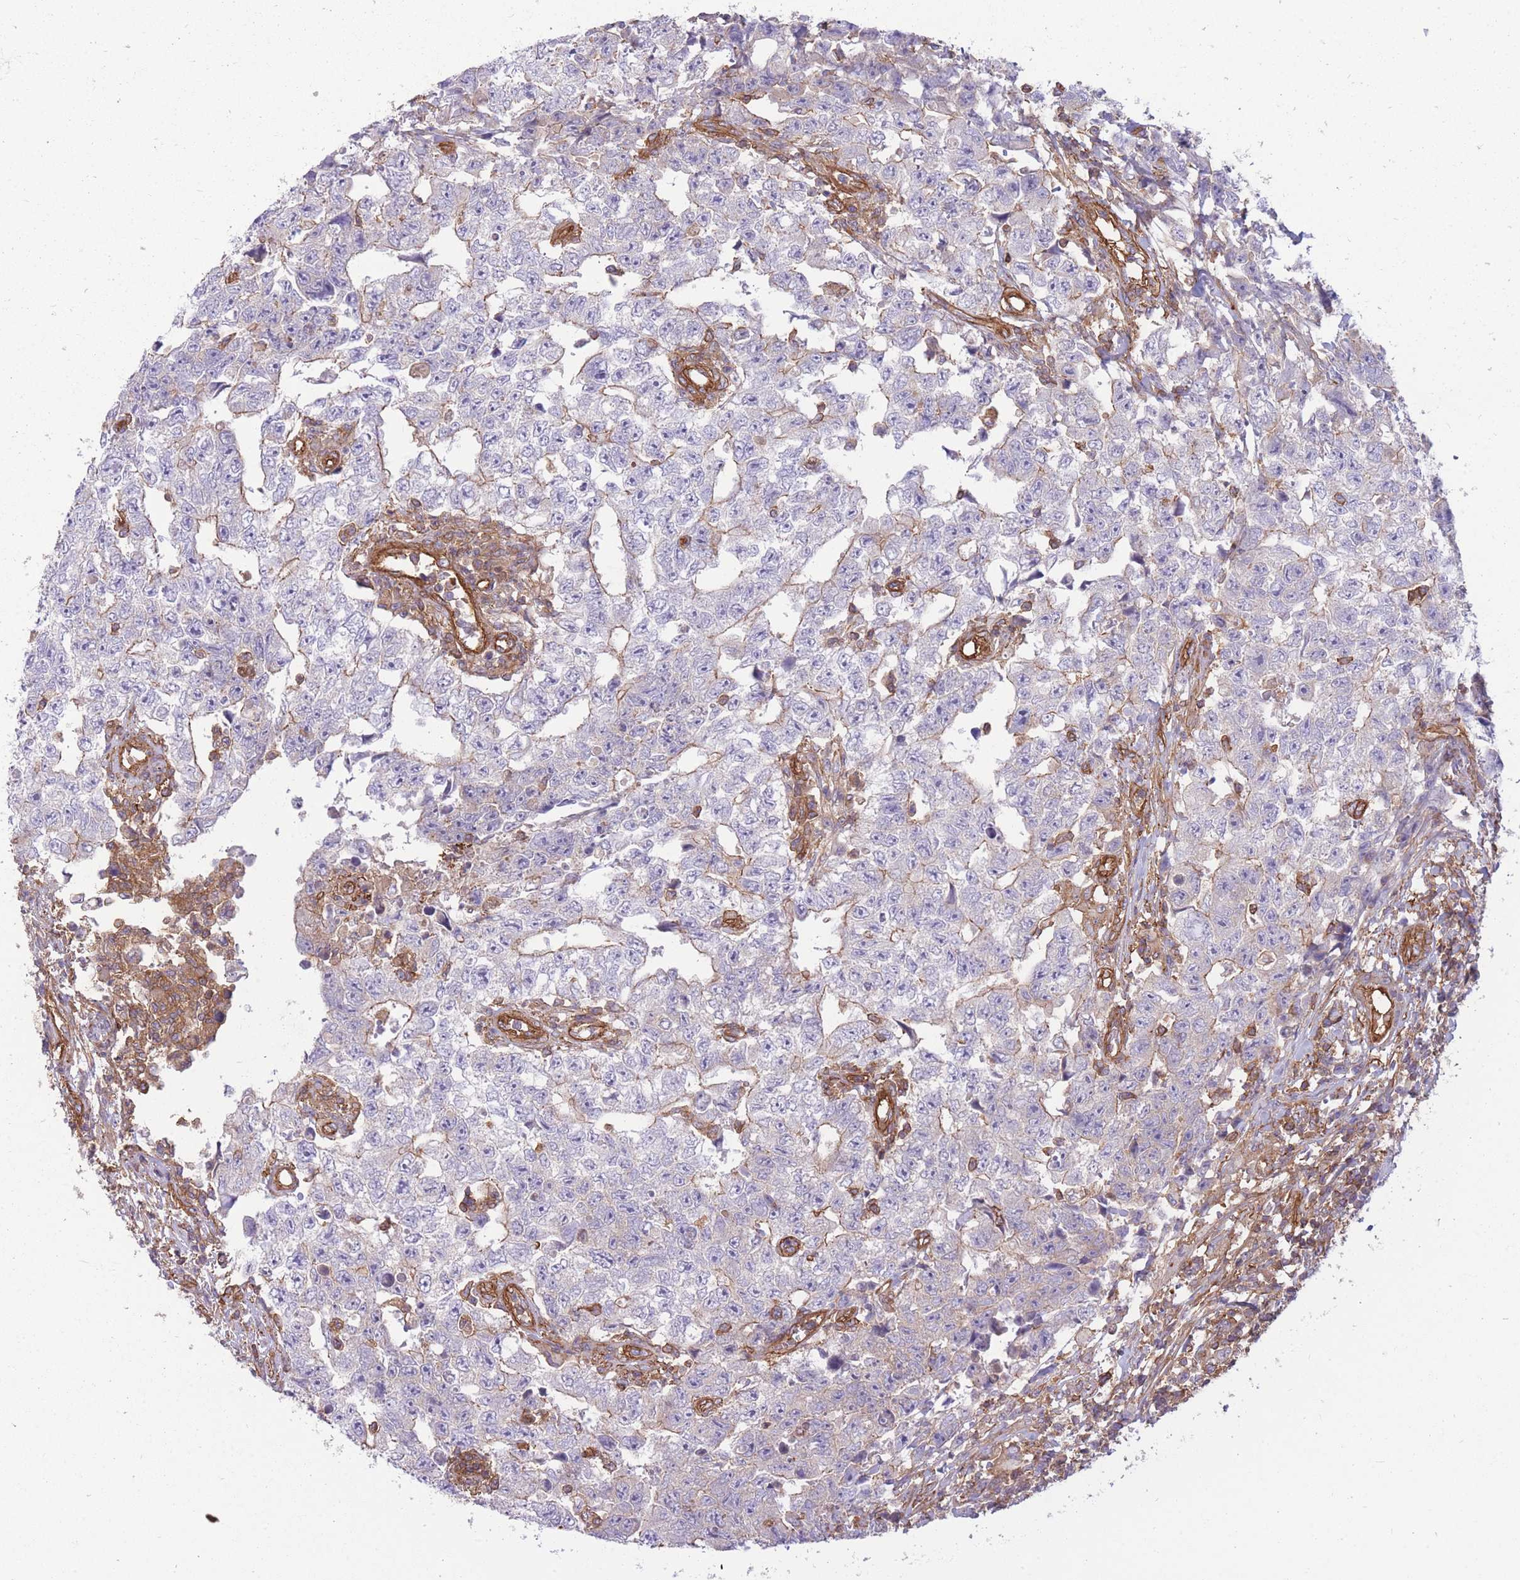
{"staining": {"intensity": "moderate", "quantity": "25%-75%", "location": "cytoplasmic/membranous"}, "tissue": "testis cancer", "cell_type": "Tumor cells", "image_type": "cancer", "snomed": [{"axis": "morphology", "description": "Carcinoma, Embryonal, NOS"}, {"axis": "topography", "description": "Testis"}], "caption": "Brown immunohistochemical staining in human embryonal carcinoma (testis) exhibits moderate cytoplasmic/membranous expression in approximately 25%-75% of tumor cells.", "gene": "GGA1", "patient": {"sex": "male", "age": 25}}